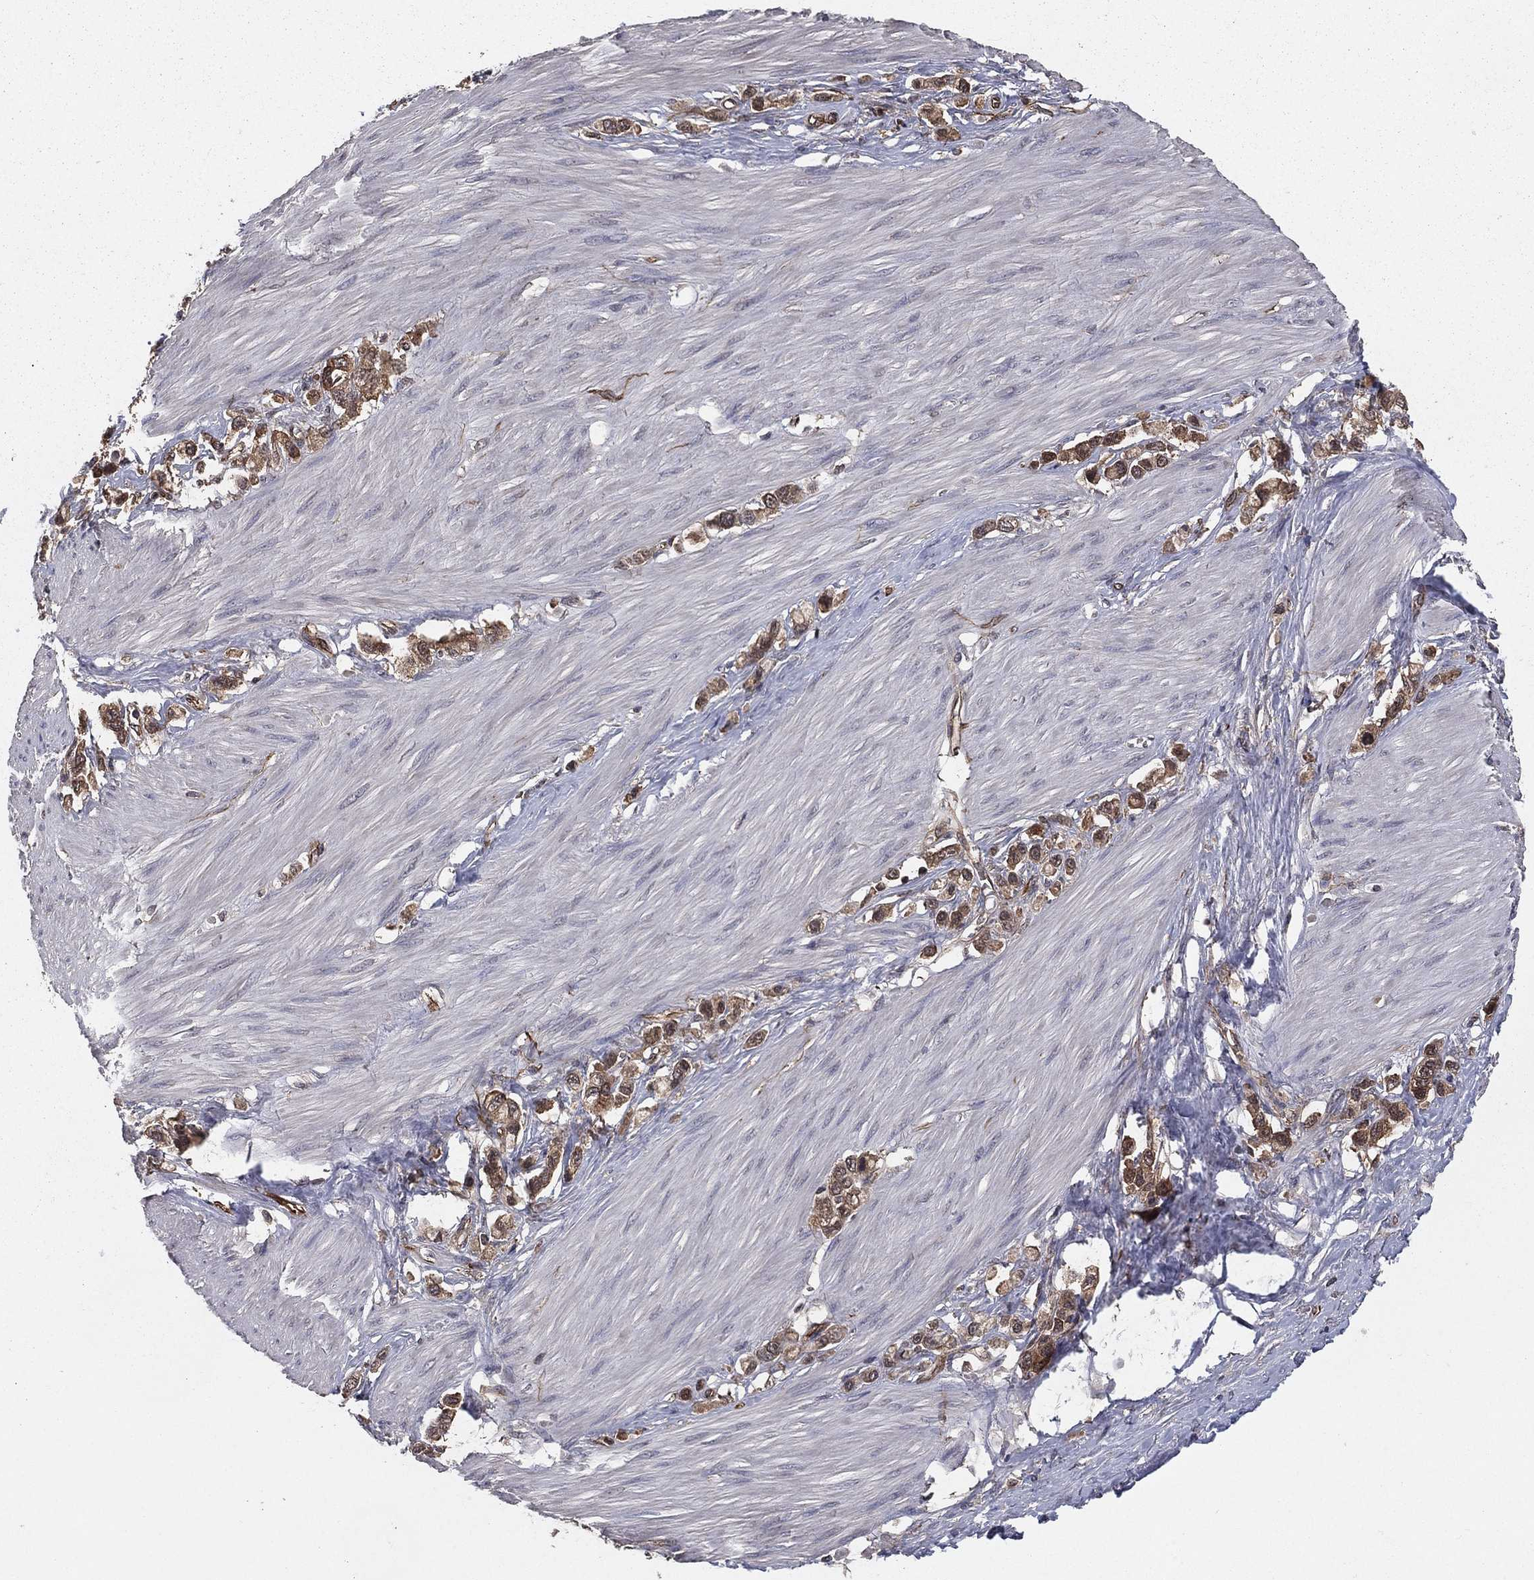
{"staining": {"intensity": "strong", "quantity": ">75%", "location": "cytoplasmic/membranous"}, "tissue": "stomach cancer", "cell_type": "Tumor cells", "image_type": "cancer", "snomed": [{"axis": "morphology", "description": "Normal tissue, NOS"}, {"axis": "morphology", "description": "Adenocarcinoma, NOS"}, {"axis": "morphology", "description": "Adenocarcinoma, High grade"}, {"axis": "topography", "description": "Stomach, upper"}, {"axis": "topography", "description": "Stomach"}], "caption": "Stomach cancer stained with a brown dye exhibits strong cytoplasmic/membranous positive expression in about >75% of tumor cells.", "gene": "CERT1", "patient": {"sex": "female", "age": 65}}